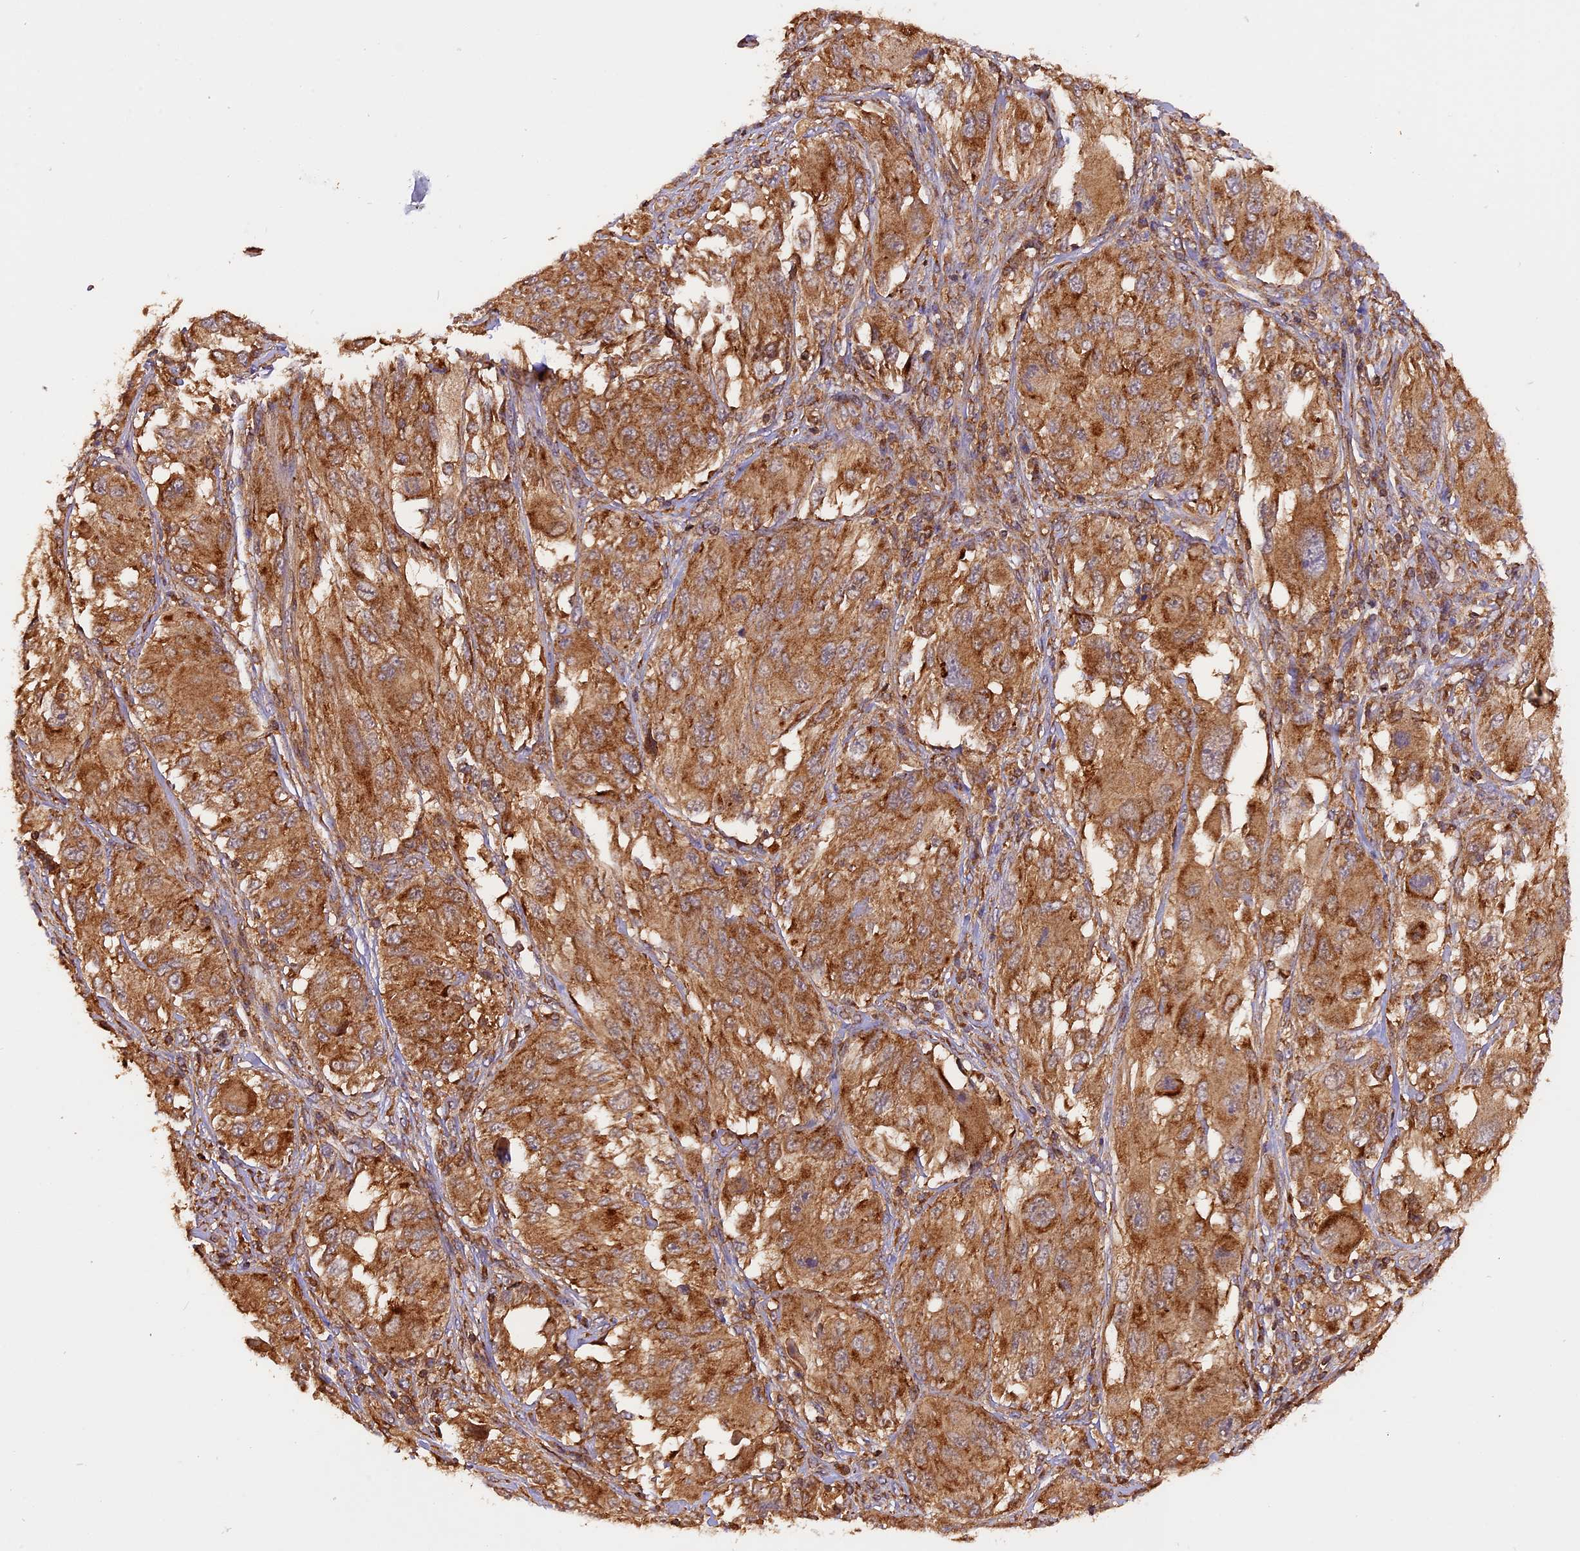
{"staining": {"intensity": "moderate", "quantity": ">75%", "location": "cytoplasmic/membranous"}, "tissue": "melanoma", "cell_type": "Tumor cells", "image_type": "cancer", "snomed": [{"axis": "morphology", "description": "Malignant melanoma, NOS"}, {"axis": "topography", "description": "Skin"}], "caption": "Approximately >75% of tumor cells in malignant melanoma reveal moderate cytoplasmic/membranous protein positivity as visualized by brown immunohistochemical staining.", "gene": "PEX3", "patient": {"sex": "female", "age": 91}}